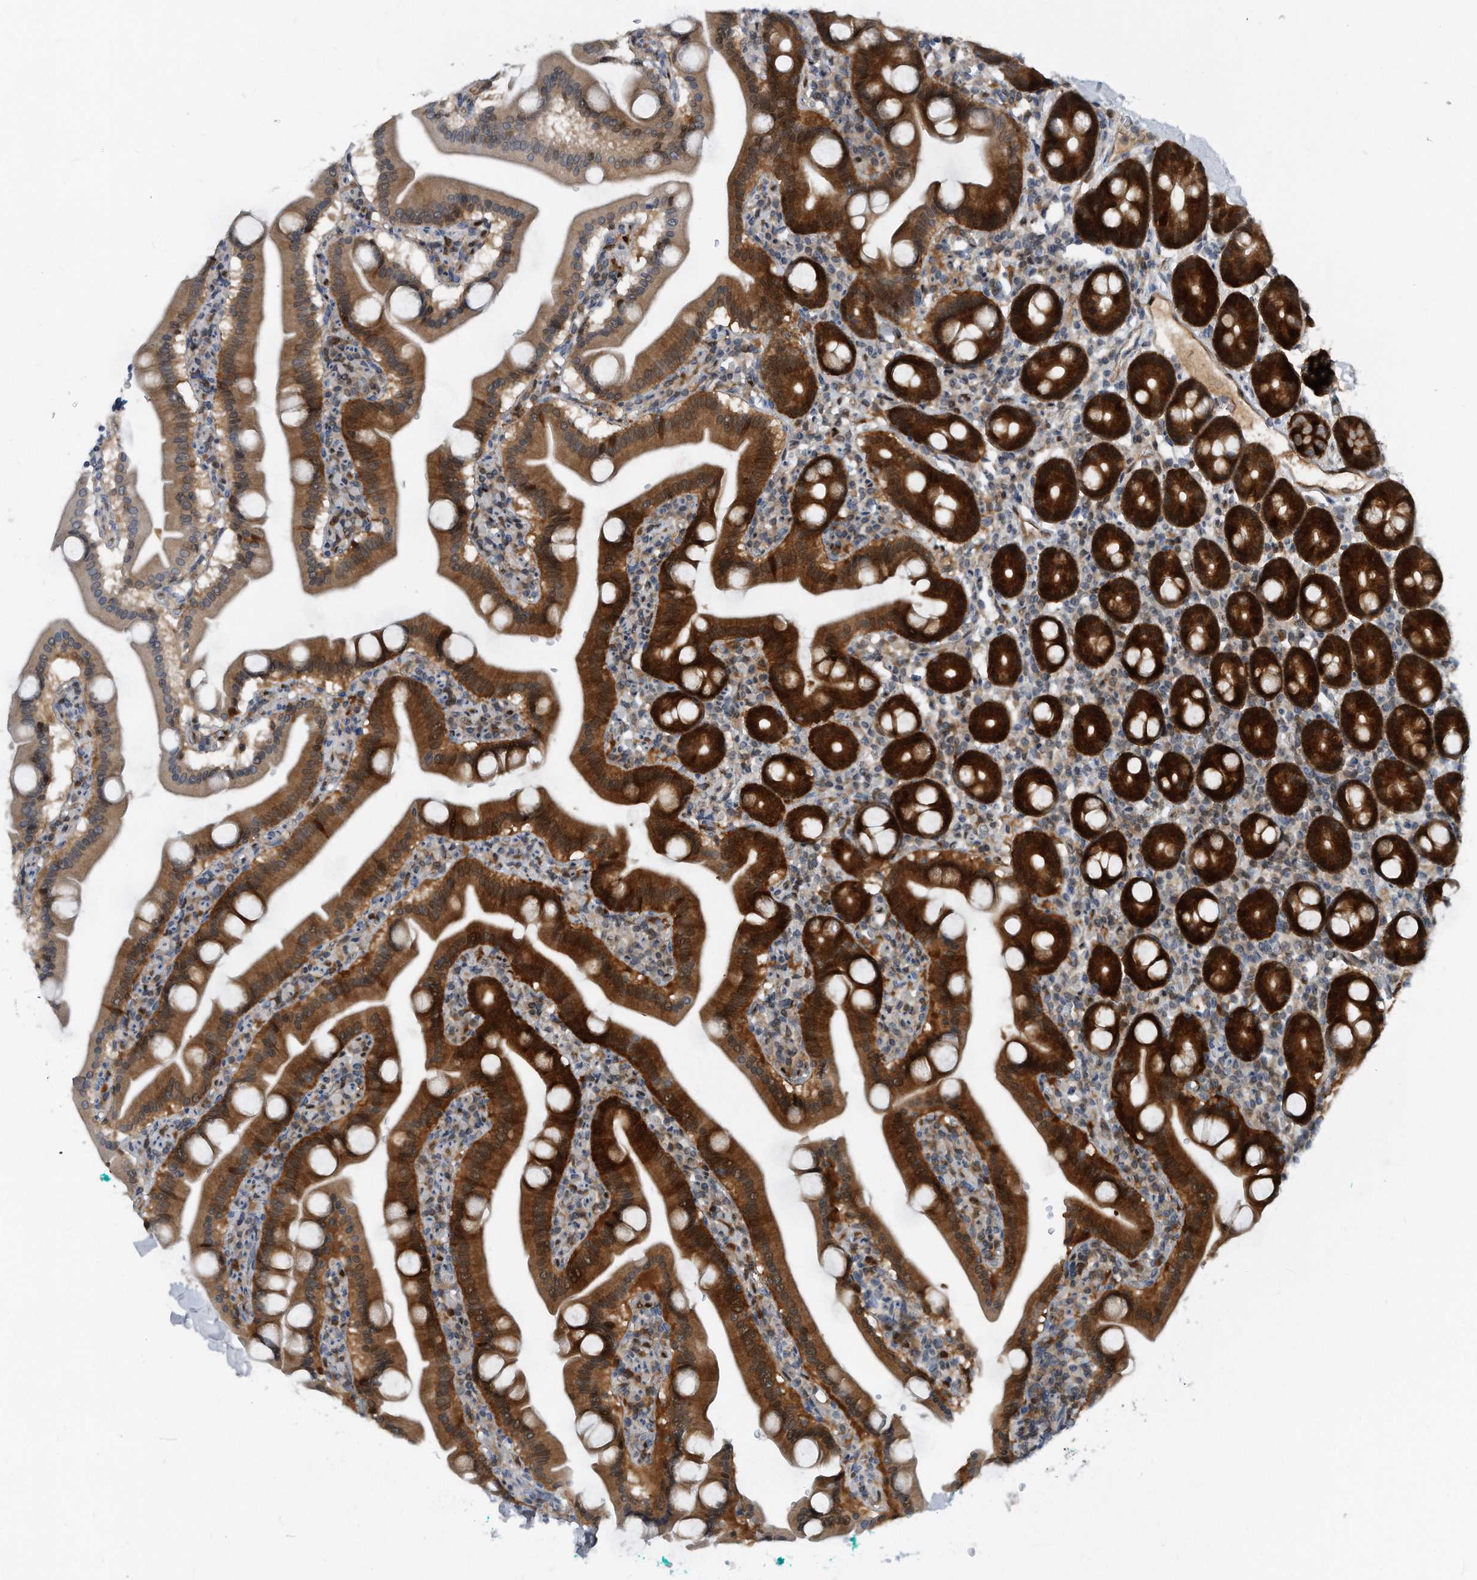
{"staining": {"intensity": "strong", "quantity": ">75%", "location": "cytoplasmic/membranous"}, "tissue": "duodenum", "cell_type": "Glandular cells", "image_type": "normal", "snomed": [{"axis": "morphology", "description": "Normal tissue, NOS"}, {"axis": "topography", "description": "Duodenum"}], "caption": "DAB (3,3'-diaminobenzidine) immunohistochemical staining of unremarkable duodenum shows strong cytoplasmic/membranous protein positivity in approximately >75% of glandular cells.", "gene": "MAP2K6", "patient": {"sex": "male", "age": 55}}